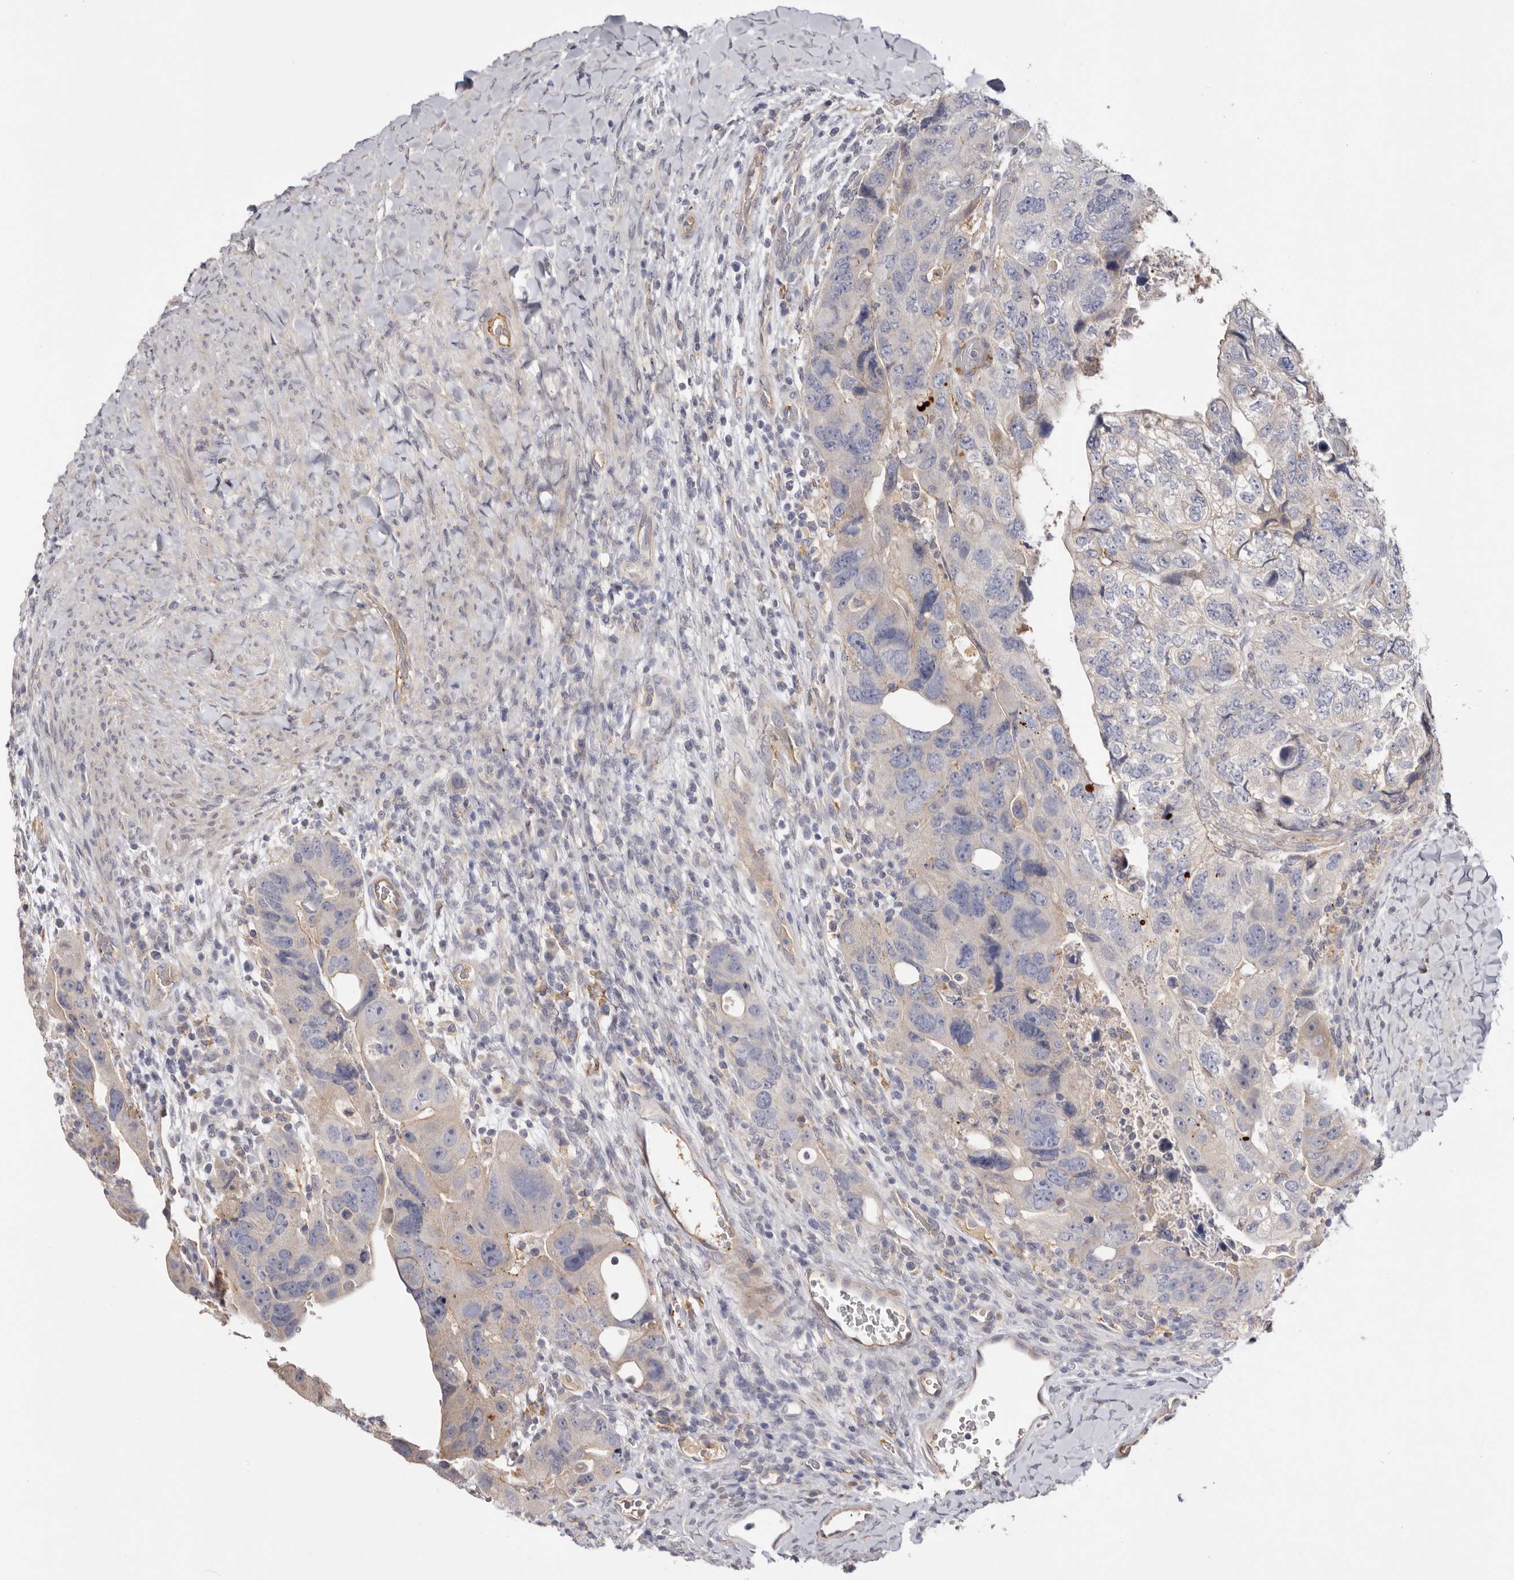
{"staining": {"intensity": "negative", "quantity": "none", "location": "none"}, "tissue": "colorectal cancer", "cell_type": "Tumor cells", "image_type": "cancer", "snomed": [{"axis": "morphology", "description": "Adenocarcinoma, NOS"}, {"axis": "topography", "description": "Rectum"}], "caption": "Tumor cells are negative for protein expression in human colorectal adenocarcinoma.", "gene": "LMLN", "patient": {"sex": "male", "age": 59}}